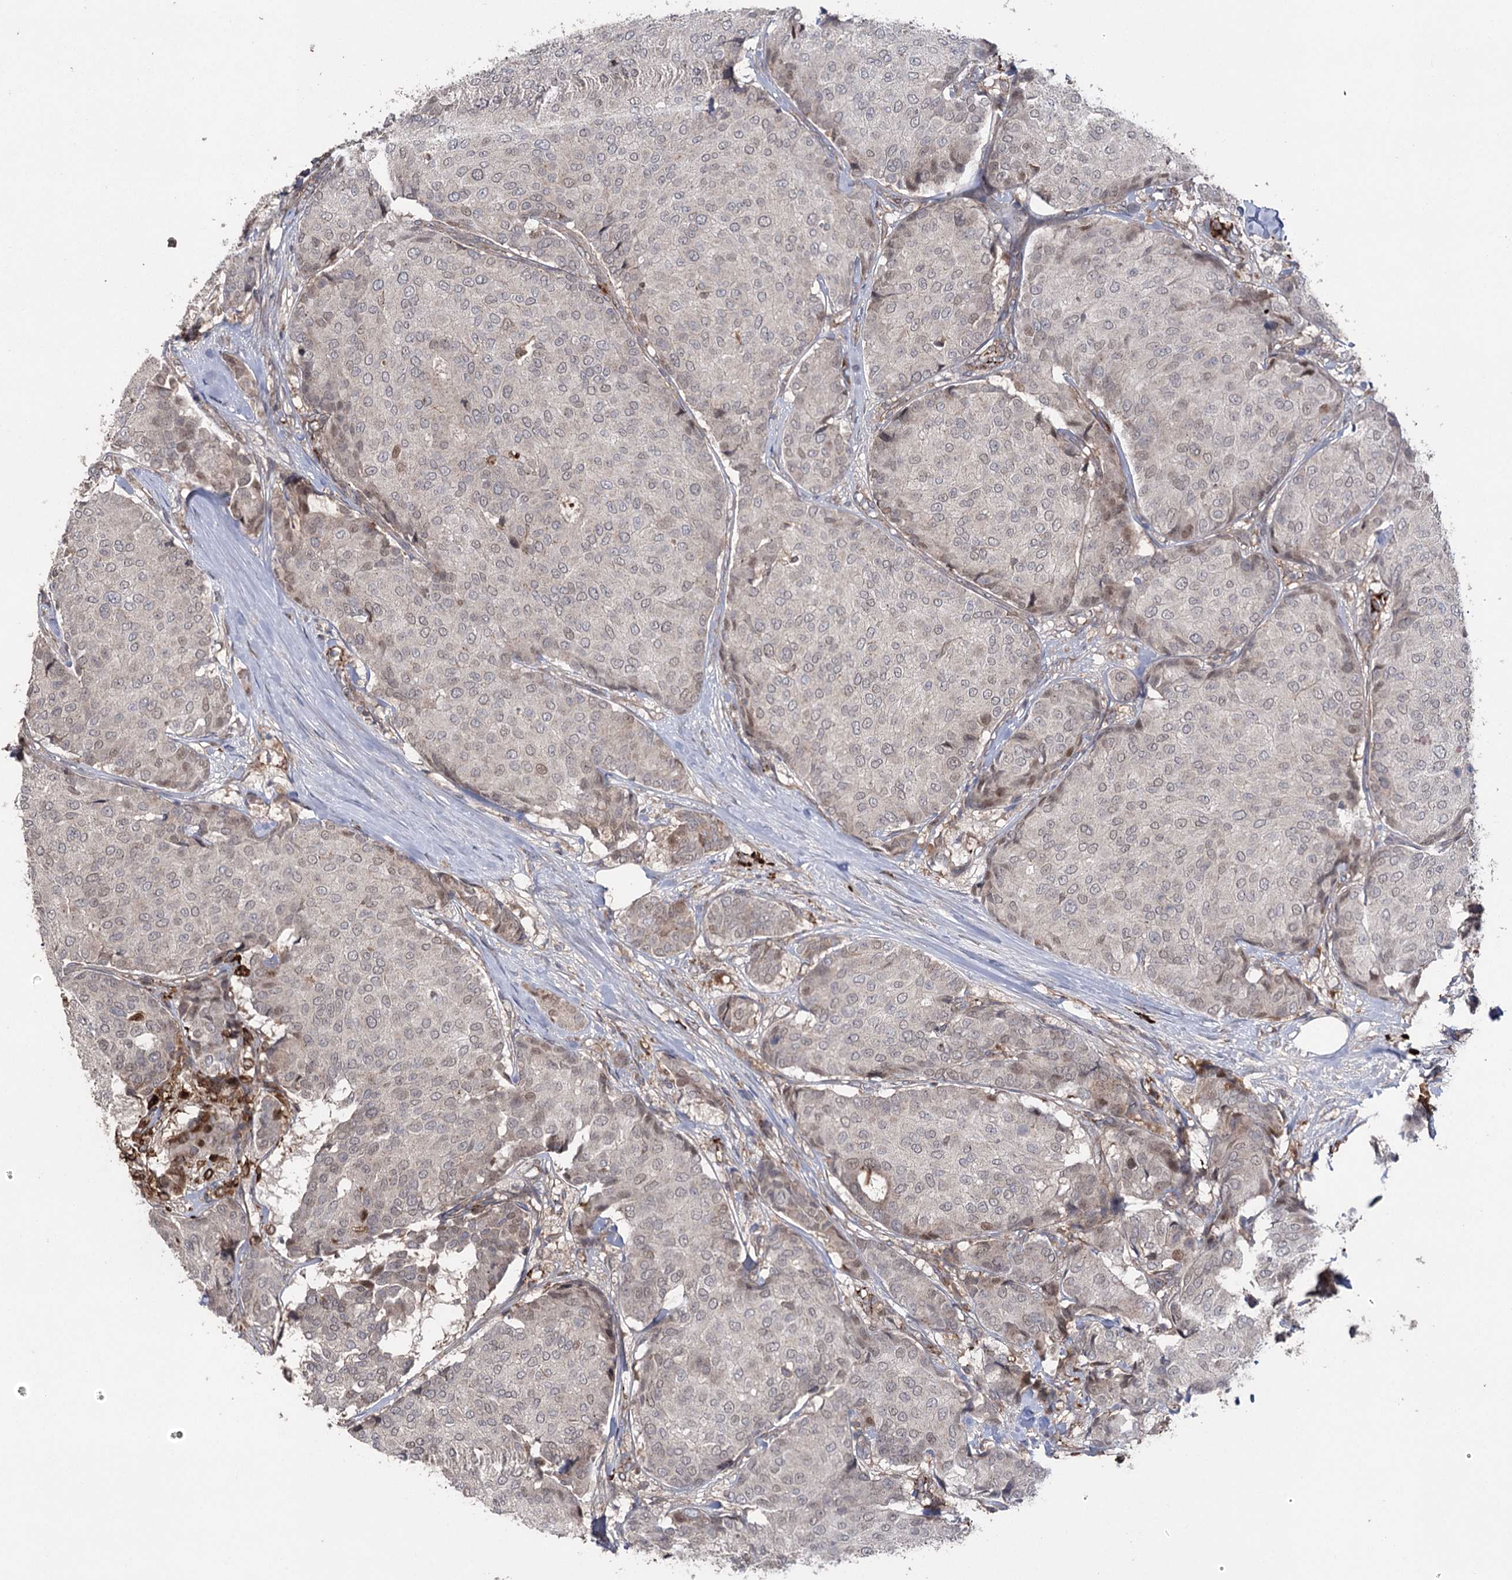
{"staining": {"intensity": "negative", "quantity": "none", "location": "none"}, "tissue": "breast cancer", "cell_type": "Tumor cells", "image_type": "cancer", "snomed": [{"axis": "morphology", "description": "Duct carcinoma"}, {"axis": "topography", "description": "Breast"}], "caption": "DAB immunohistochemical staining of human breast cancer exhibits no significant expression in tumor cells.", "gene": "OTUD1", "patient": {"sex": "female", "age": 75}}